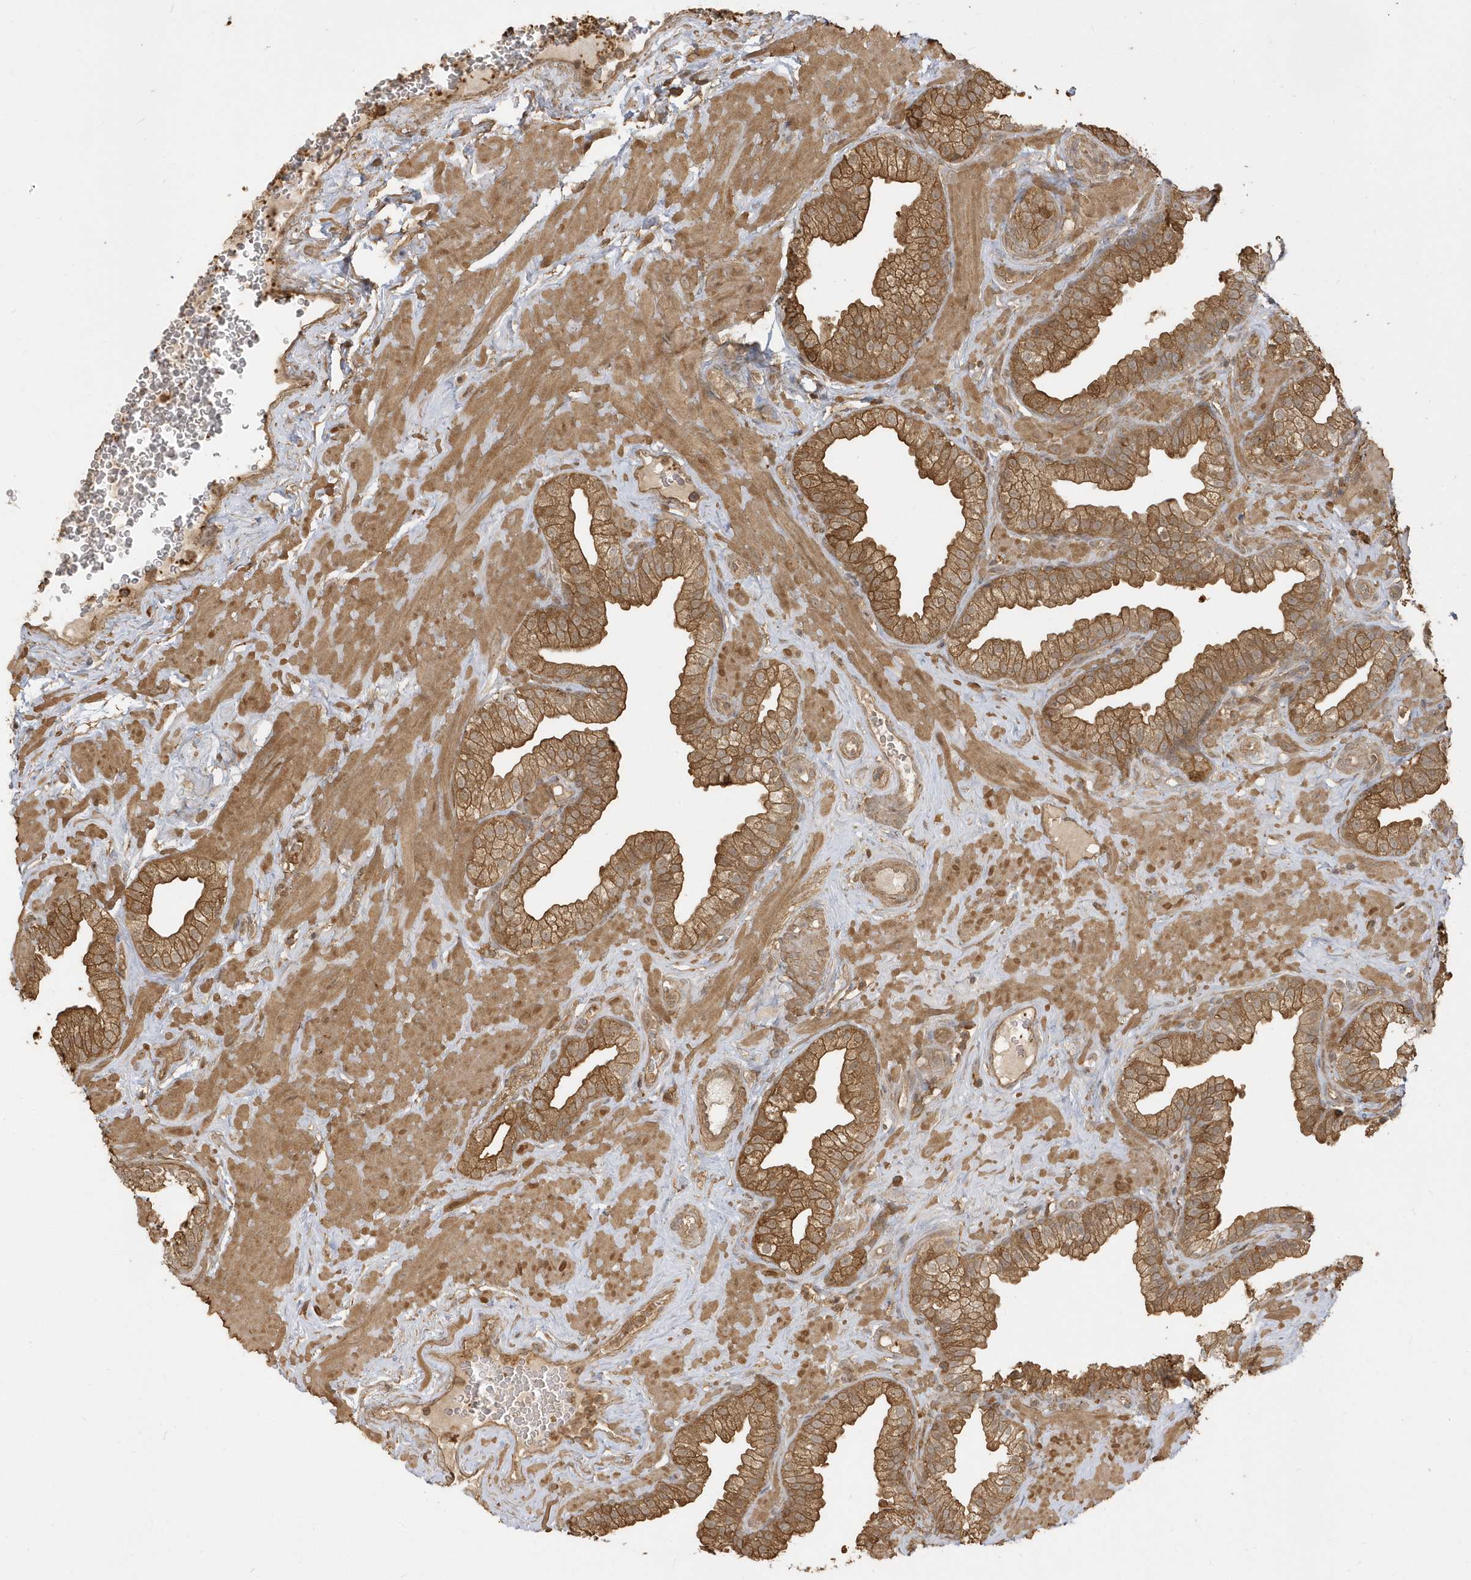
{"staining": {"intensity": "moderate", "quantity": ">75%", "location": "cytoplasmic/membranous"}, "tissue": "prostate", "cell_type": "Glandular cells", "image_type": "normal", "snomed": [{"axis": "morphology", "description": "Normal tissue, NOS"}, {"axis": "morphology", "description": "Urothelial carcinoma, Low grade"}, {"axis": "topography", "description": "Urinary bladder"}, {"axis": "topography", "description": "Prostate"}], "caption": "A micrograph of human prostate stained for a protein reveals moderate cytoplasmic/membranous brown staining in glandular cells.", "gene": "ZBTB8A", "patient": {"sex": "male", "age": 60}}